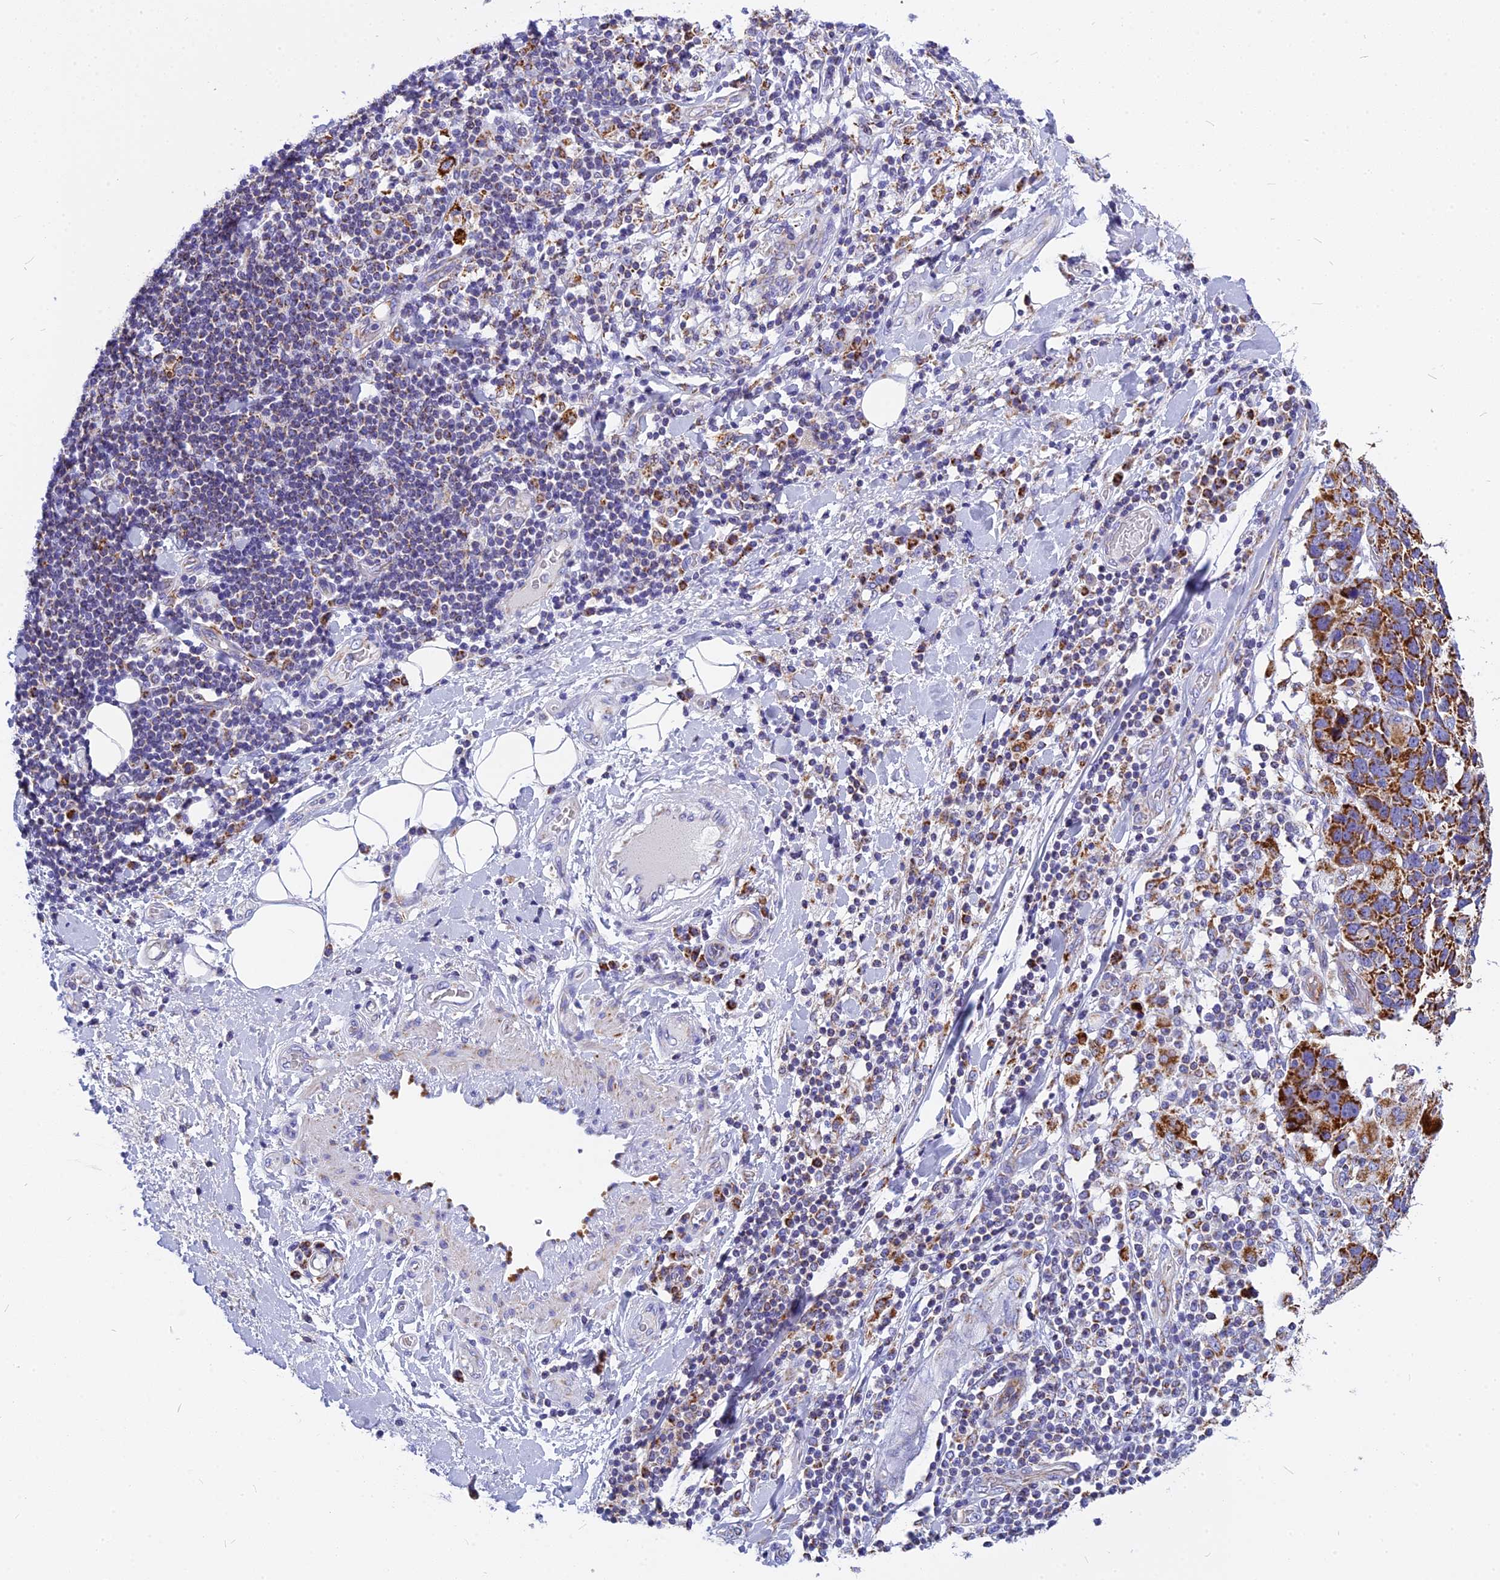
{"staining": {"intensity": "negative", "quantity": "none", "location": "none"}, "tissue": "adipose tissue", "cell_type": "Adipocytes", "image_type": "normal", "snomed": [{"axis": "morphology", "description": "Normal tissue, NOS"}, {"axis": "morphology", "description": "Squamous cell carcinoma, NOS"}, {"axis": "topography", "description": "Lymph node"}, {"axis": "topography", "description": "Bronchus"}, {"axis": "topography", "description": "Lung"}], "caption": "This is an immunohistochemistry (IHC) micrograph of benign human adipose tissue. There is no expression in adipocytes.", "gene": "VDAC2", "patient": {"sex": "male", "age": 66}}